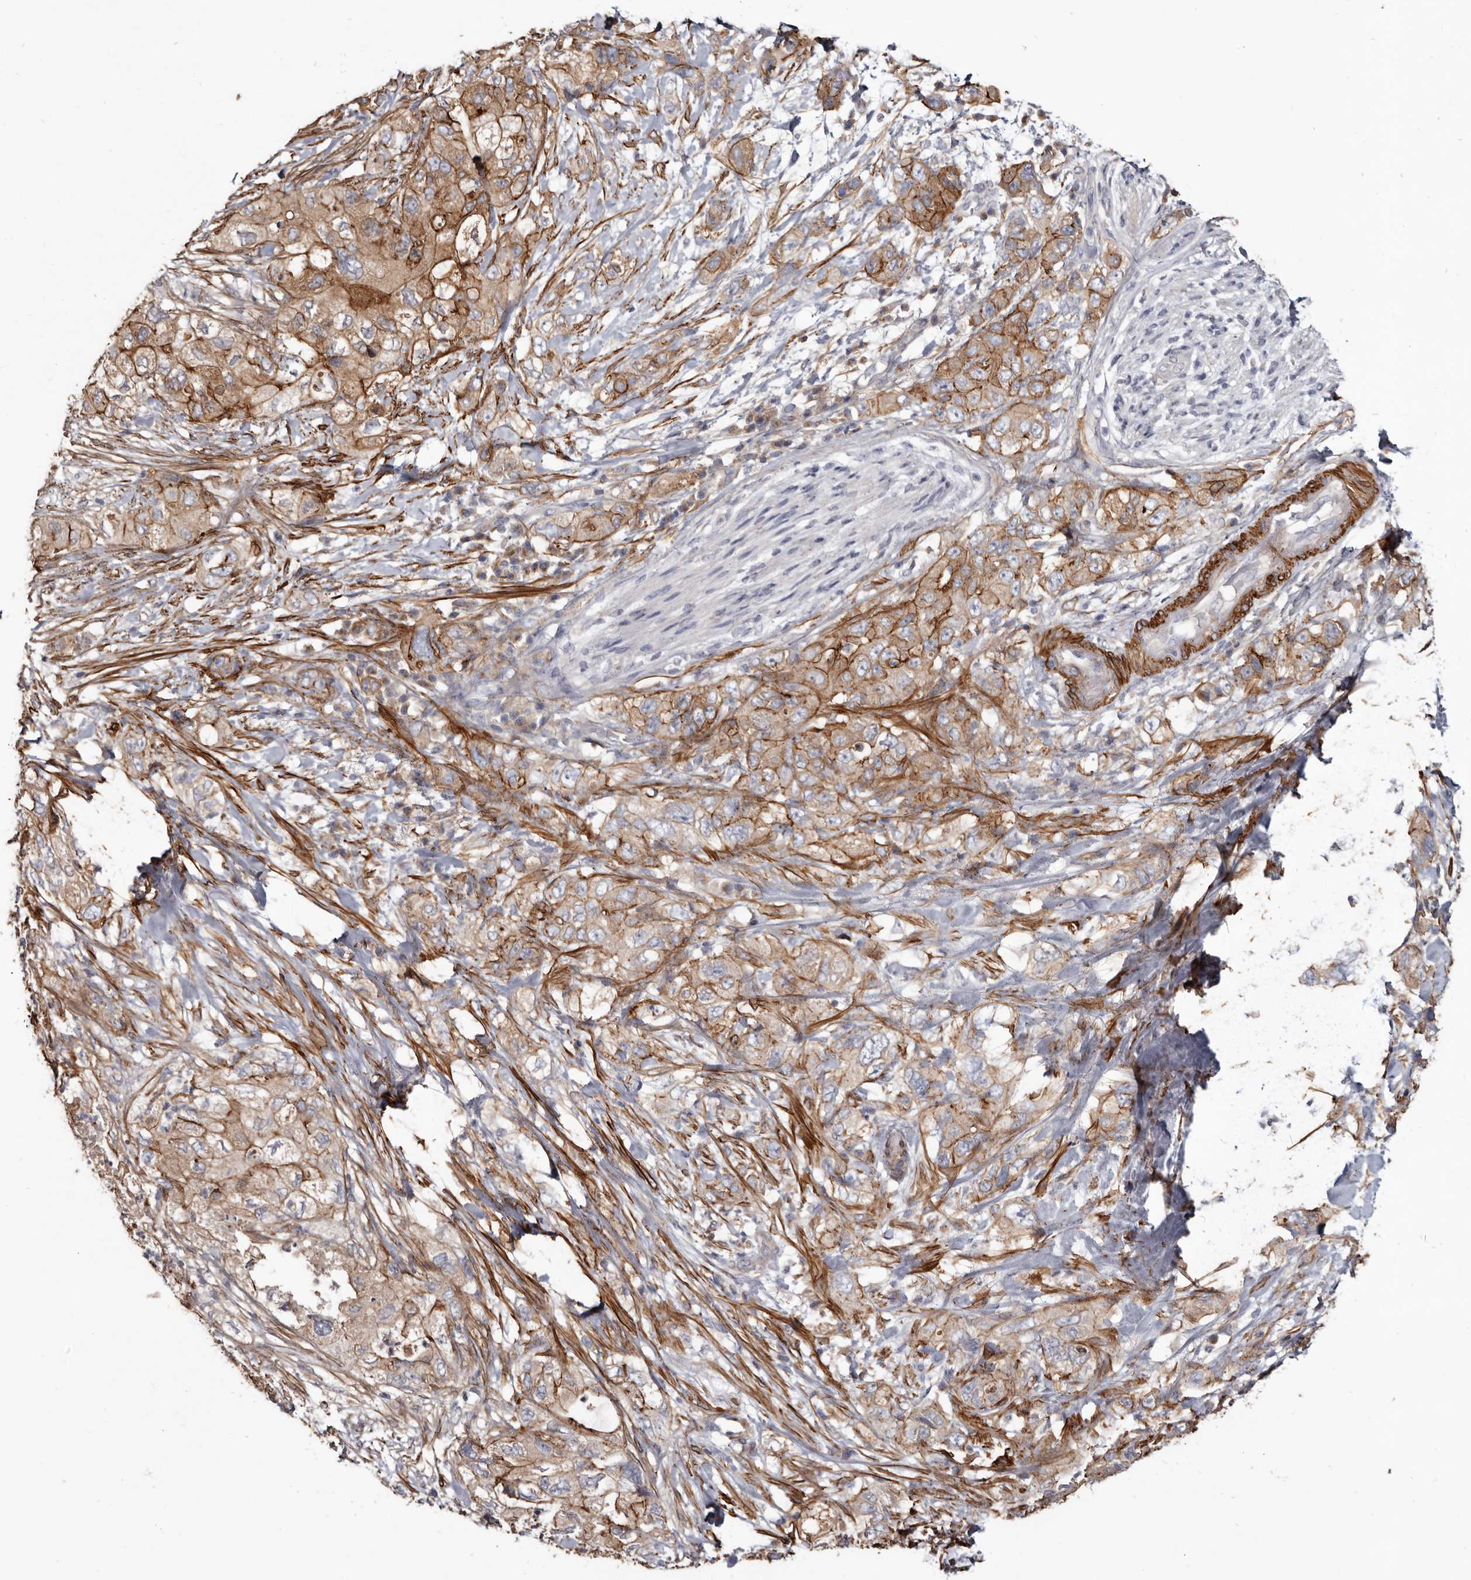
{"staining": {"intensity": "strong", "quantity": ">75%", "location": "cytoplasmic/membranous"}, "tissue": "pancreatic cancer", "cell_type": "Tumor cells", "image_type": "cancer", "snomed": [{"axis": "morphology", "description": "Adenocarcinoma, NOS"}, {"axis": "topography", "description": "Pancreas"}], "caption": "The image exhibits a brown stain indicating the presence of a protein in the cytoplasmic/membranous of tumor cells in adenocarcinoma (pancreatic).", "gene": "CGN", "patient": {"sex": "female", "age": 73}}